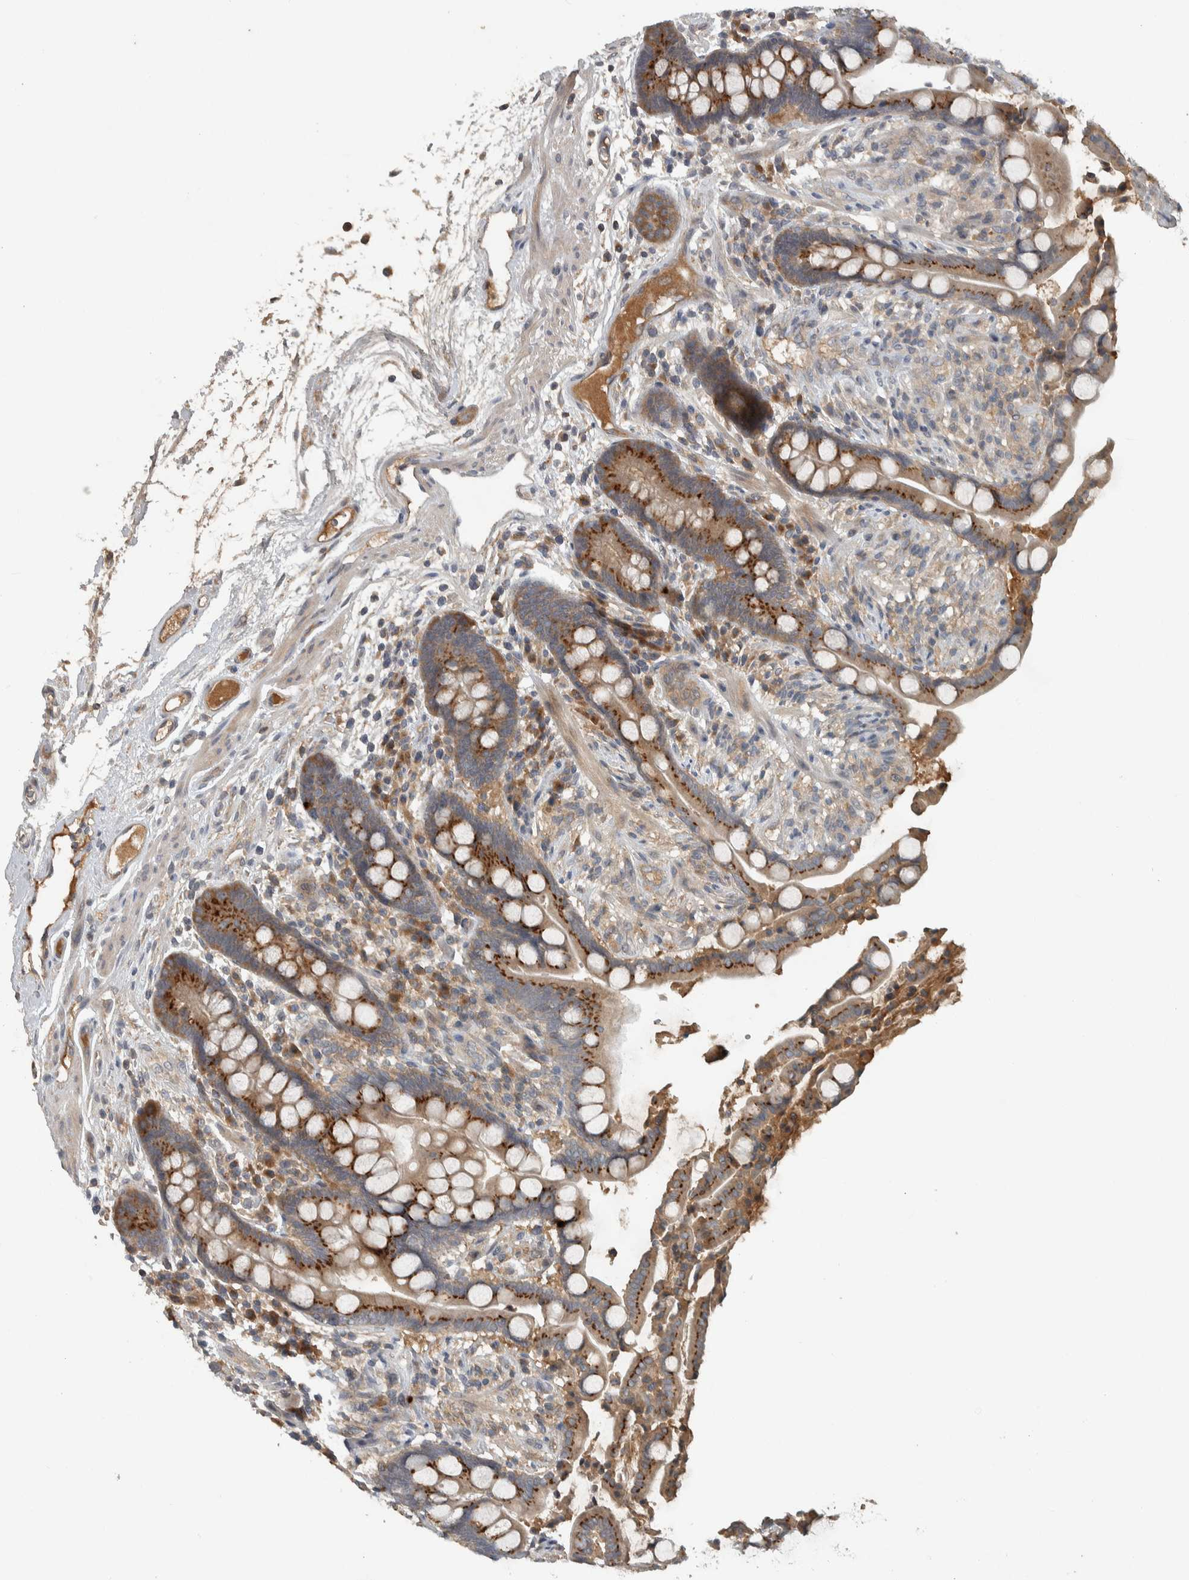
{"staining": {"intensity": "moderate", "quantity": ">75%", "location": "cytoplasmic/membranous"}, "tissue": "colon", "cell_type": "Endothelial cells", "image_type": "normal", "snomed": [{"axis": "morphology", "description": "Normal tissue, NOS"}, {"axis": "topography", "description": "Colon"}], "caption": "Moderate cytoplasmic/membranous staining for a protein is identified in about >75% of endothelial cells of unremarkable colon using immunohistochemistry (IHC).", "gene": "CLCN2", "patient": {"sex": "male", "age": 73}}